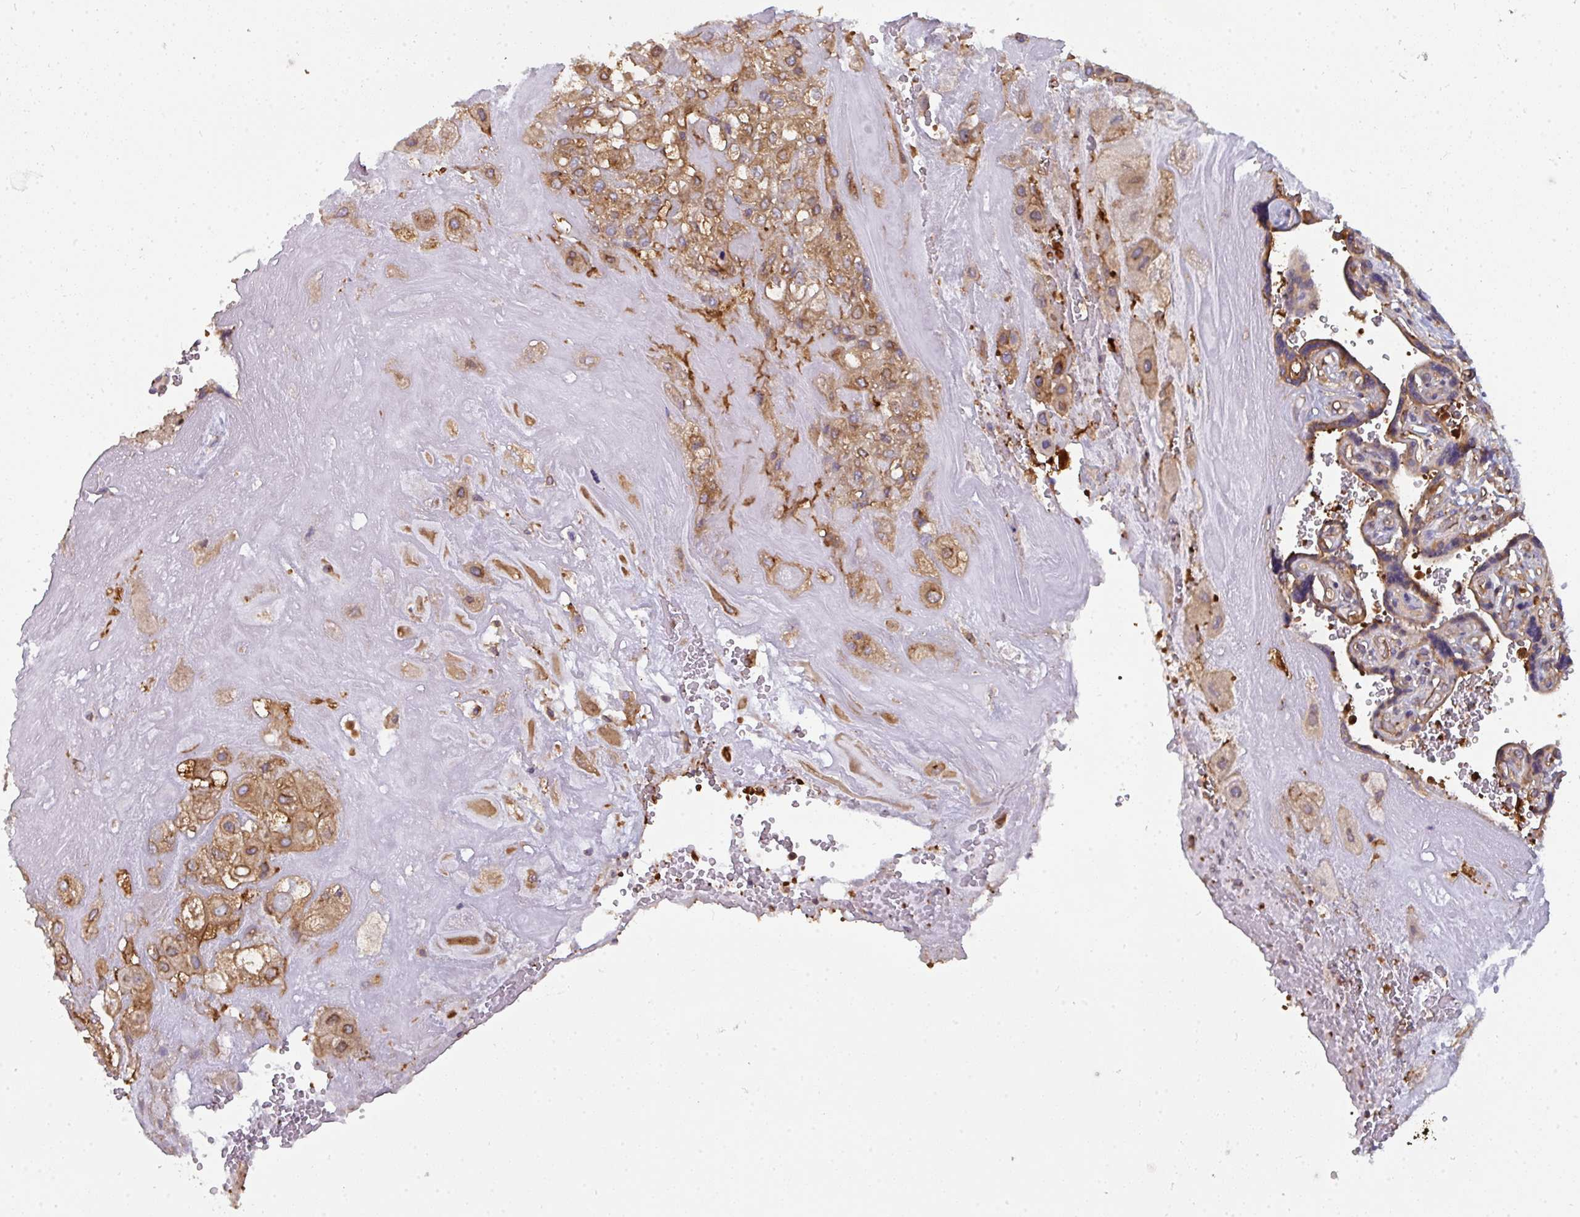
{"staining": {"intensity": "moderate", "quantity": ">75%", "location": "cytoplasmic/membranous"}, "tissue": "placenta", "cell_type": "Decidual cells", "image_type": "normal", "snomed": [{"axis": "morphology", "description": "Normal tissue, NOS"}, {"axis": "topography", "description": "Placenta"}], "caption": "A photomicrograph showing moderate cytoplasmic/membranous staining in approximately >75% of decidual cells in normal placenta, as visualized by brown immunohistochemical staining.", "gene": "DYNC1I2", "patient": {"sex": "female", "age": 32}}